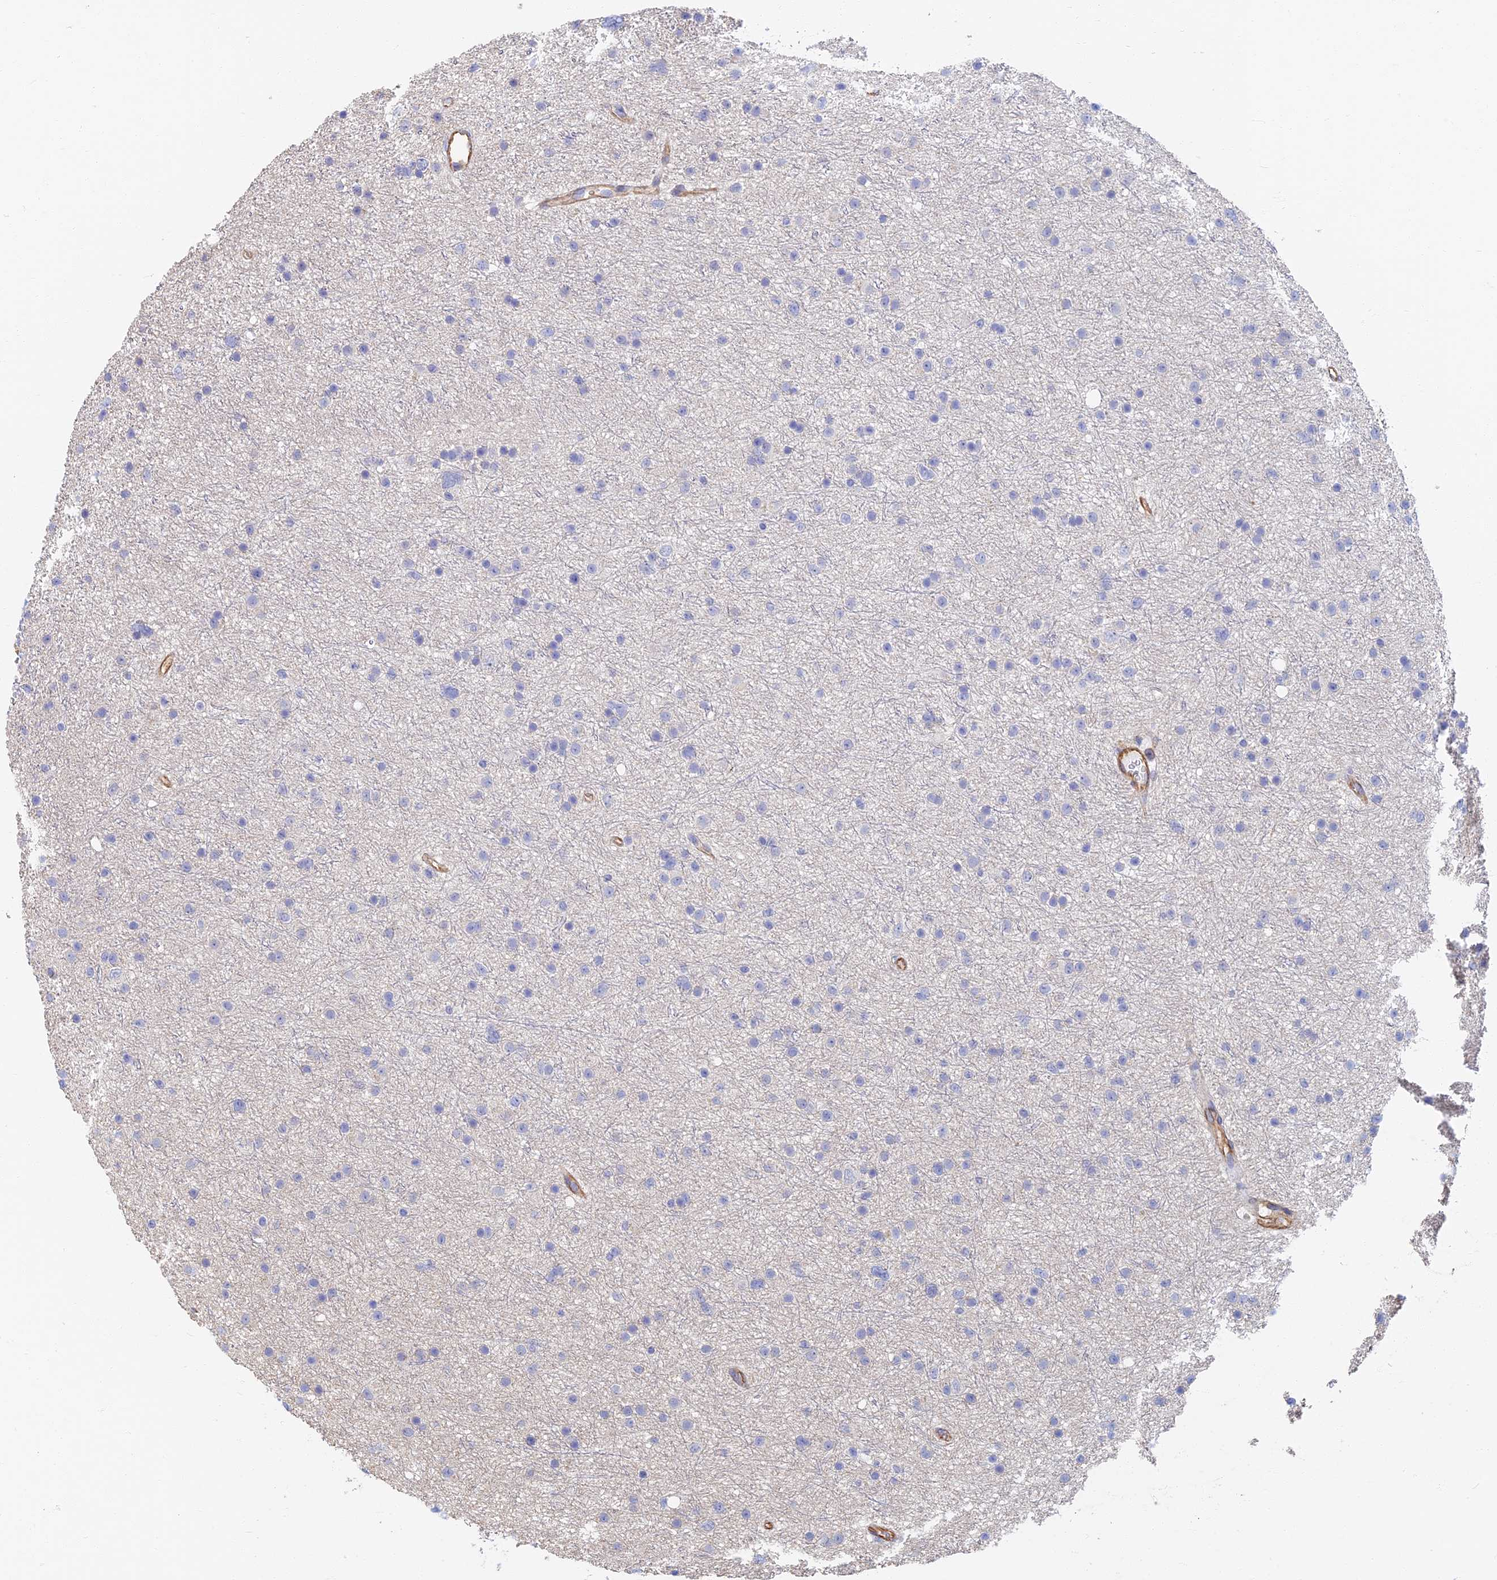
{"staining": {"intensity": "negative", "quantity": "none", "location": "none"}, "tissue": "glioma", "cell_type": "Tumor cells", "image_type": "cancer", "snomed": [{"axis": "morphology", "description": "Glioma, malignant, Low grade"}, {"axis": "topography", "description": "Cerebral cortex"}], "caption": "DAB (3,3'-diaminobenzidine) immunohistochemical staining of human low-grade glioma (malignant) shows no significant expression in tumor cells. (Stains: DAB immunohistochemistry with hematoxylin counter stain, Microscopy: brightfield microscopy at high magnification).", "gene": "RMC1", "patient": {"sex": "female", "age": 39}}